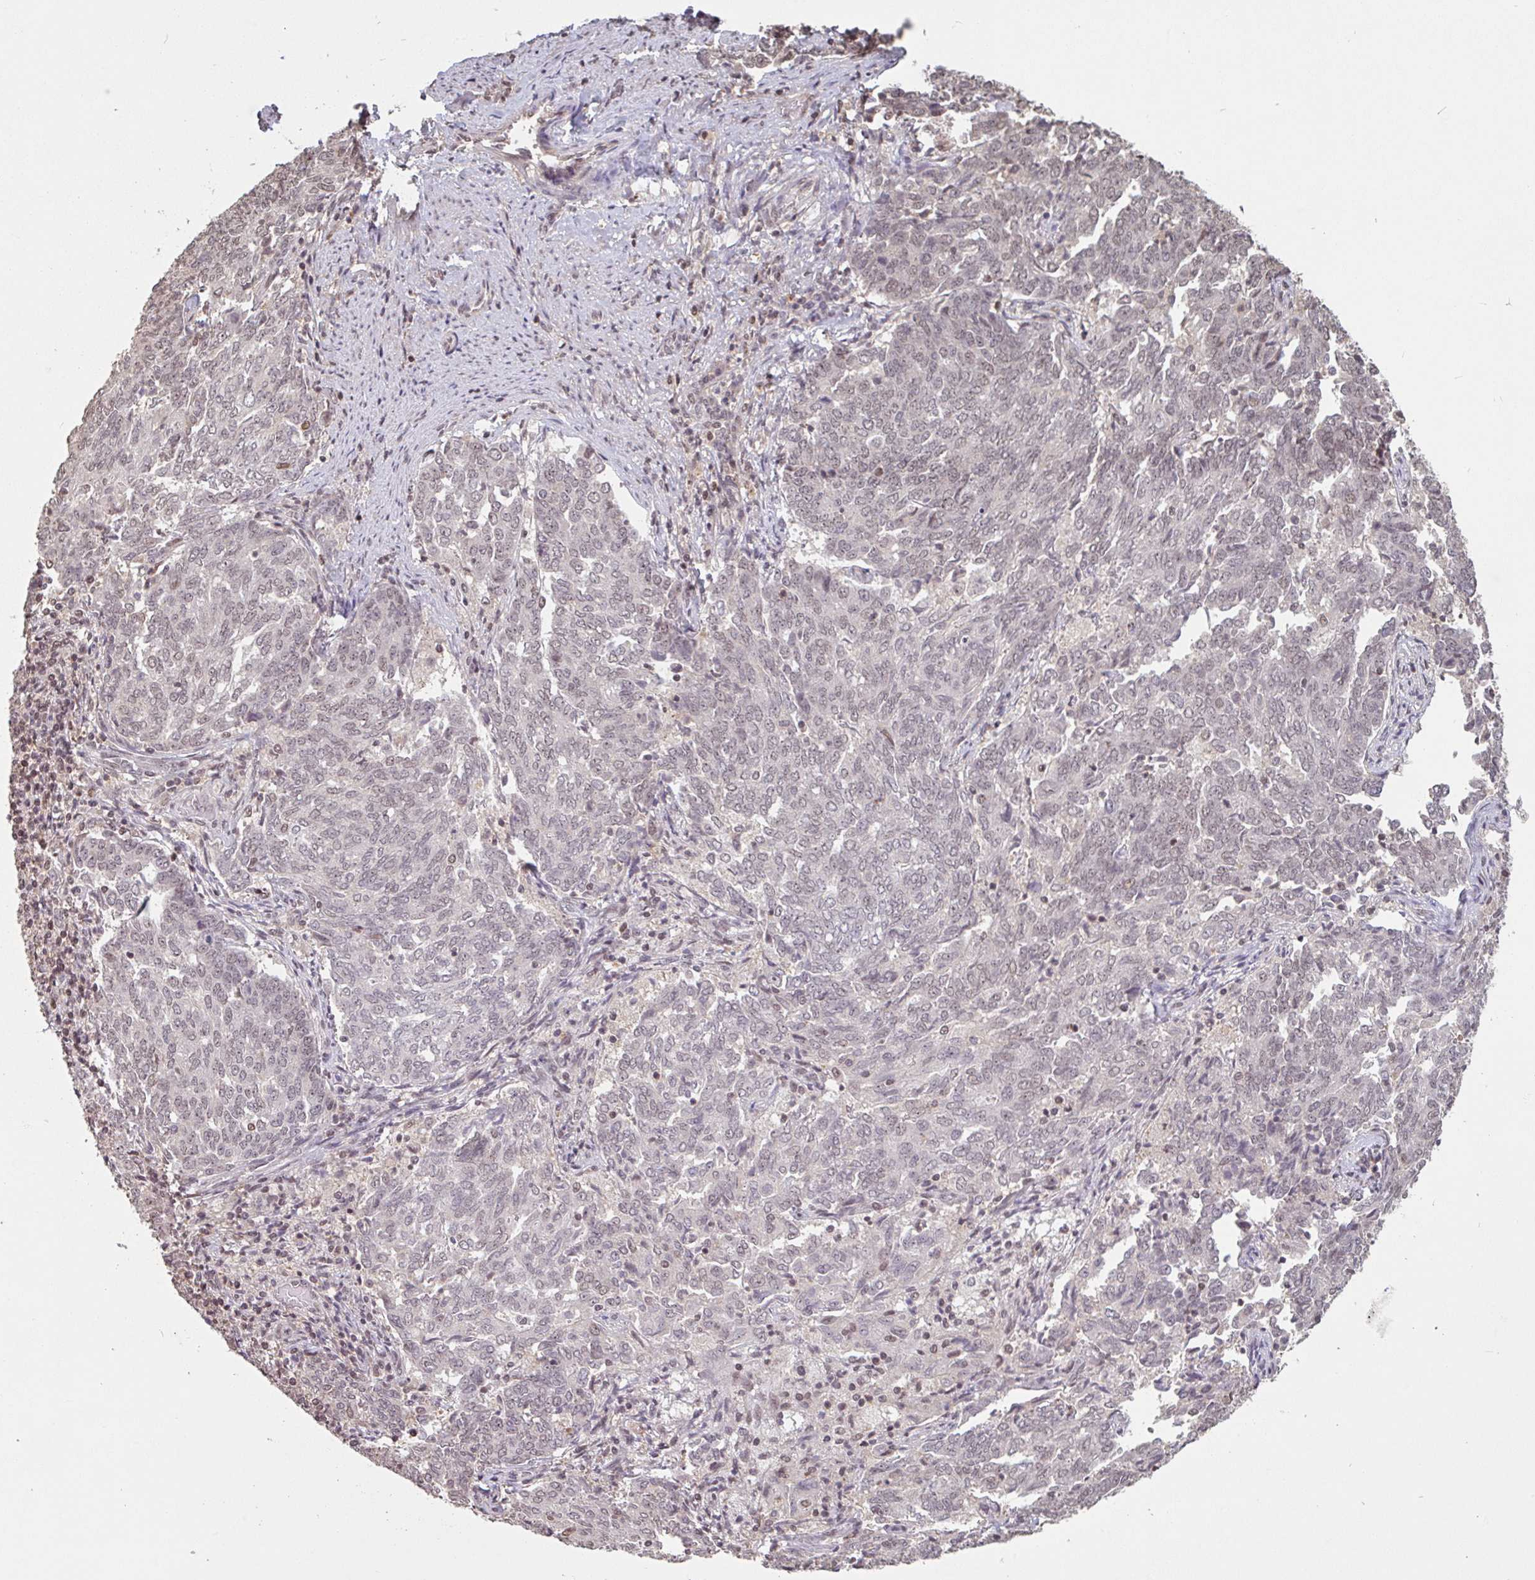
{"staining": {"intensity": "weak", "quantity": "25%-75%", "location": "nuclear"}, "tissue": "endometrial cancer", "cell_type": "Tumor cells", "image_type": "cancer", "snomed": [{"axis": "morphology", "description": "Adenocarcinoma, NOS"}, {"axis": "topography", "description": "Endometrium"}], "caption": "Adenocarcinoma (endometrial) stained for a protein (brown) demonstrates weak nuclear positive positivity in about 25%-75% of tumor cells.", "gene": "DR1", "patient": {"sex": "female", "age": 80}}